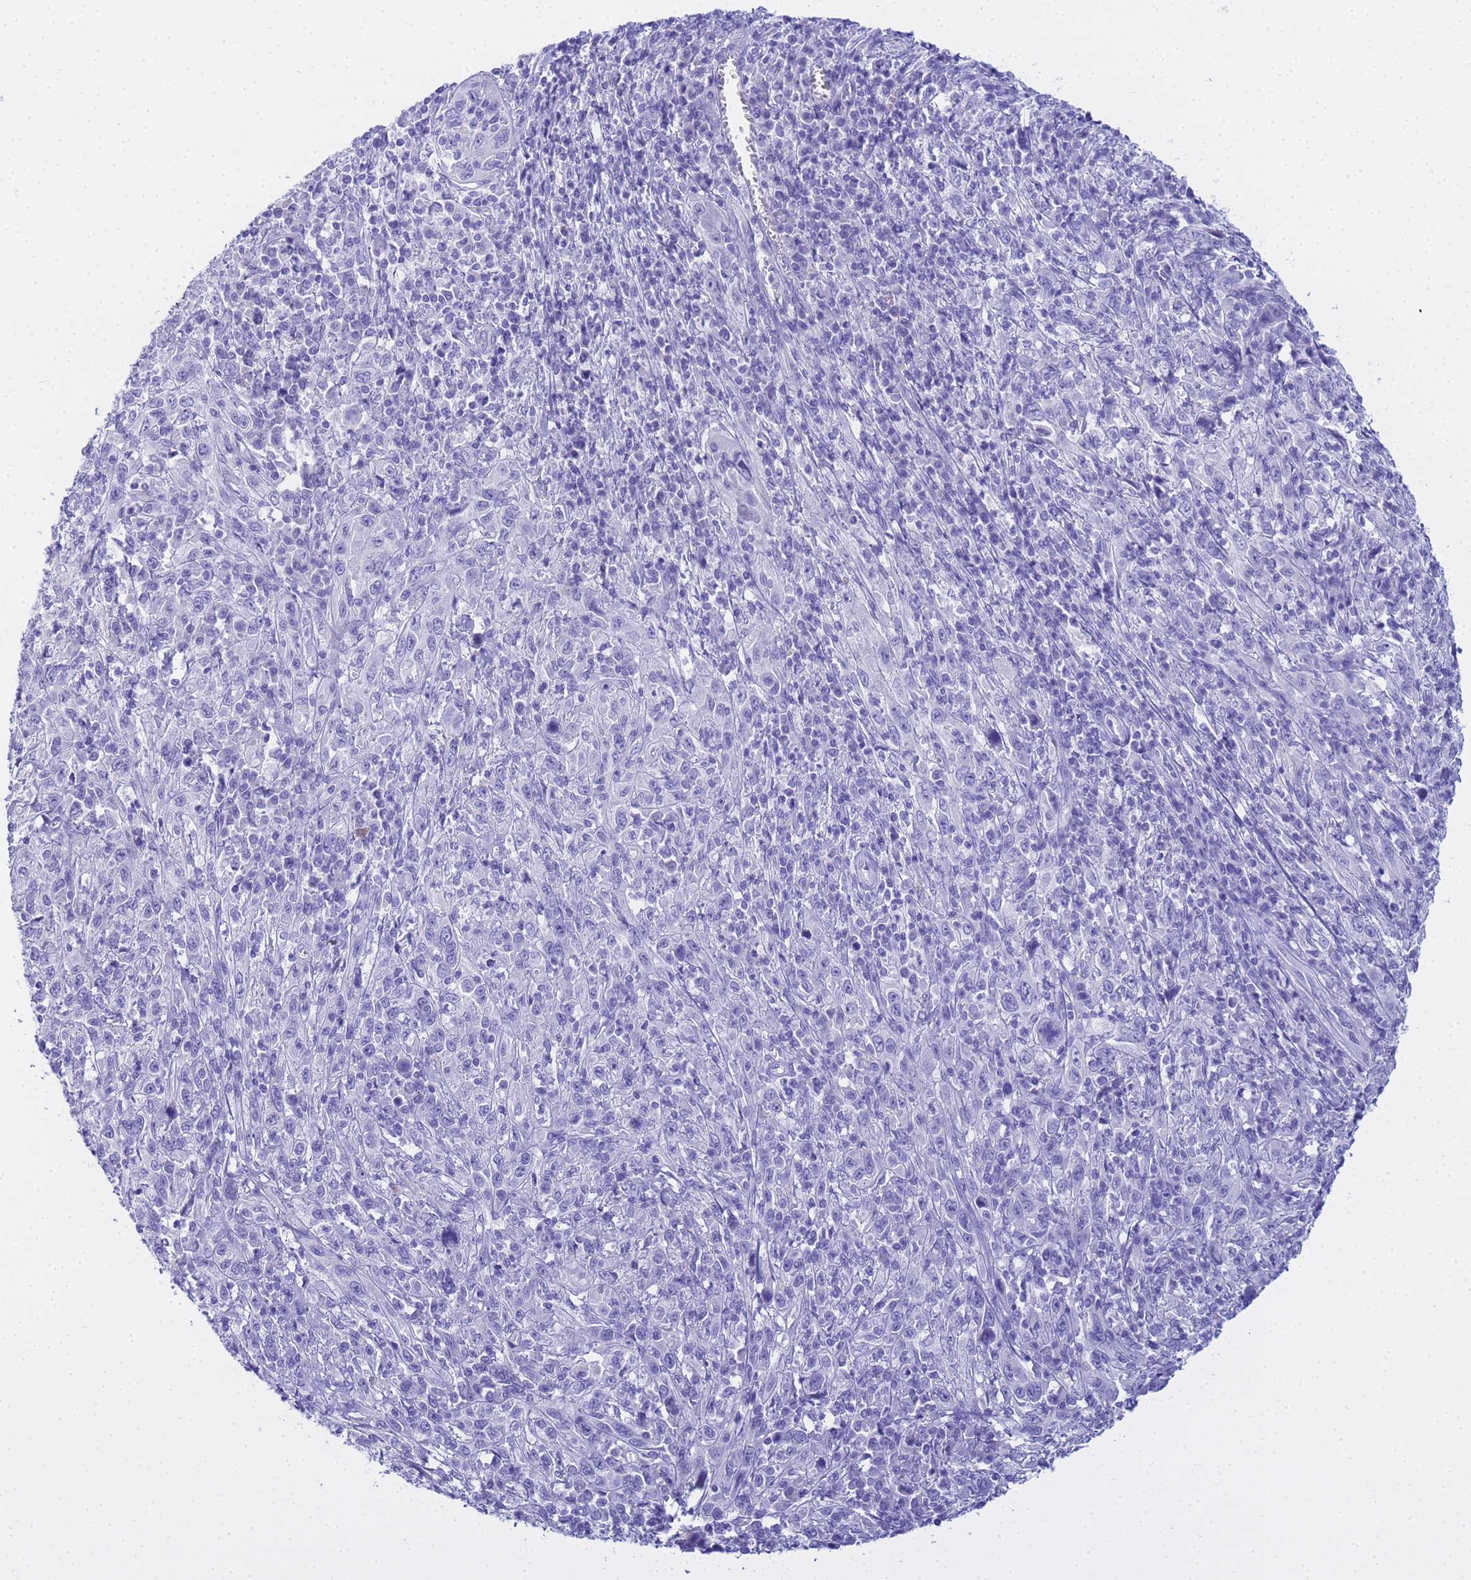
{"staining": {"intensity": "negative", "quantity": "none", "location": "none"}, "tissue": "cervical cancer", "cell_type": "Tumor cells", "image_type": "cancer", "snomed": [{"axis": "morphology", "description": "Squamous cell carcinoma, NOS"}, {"axis": "topography", "description": "Cervix"}], "caption": "Image shows no significant protein expression in tumor cells of cervical cancer. Brightfield microscopy of immunohistochemistry stained with DAB (brown) and hematoxylin (blue), captured at high magnification.", "gene": "AQP12A", "patient": {"sex": "female", "age": 46}}